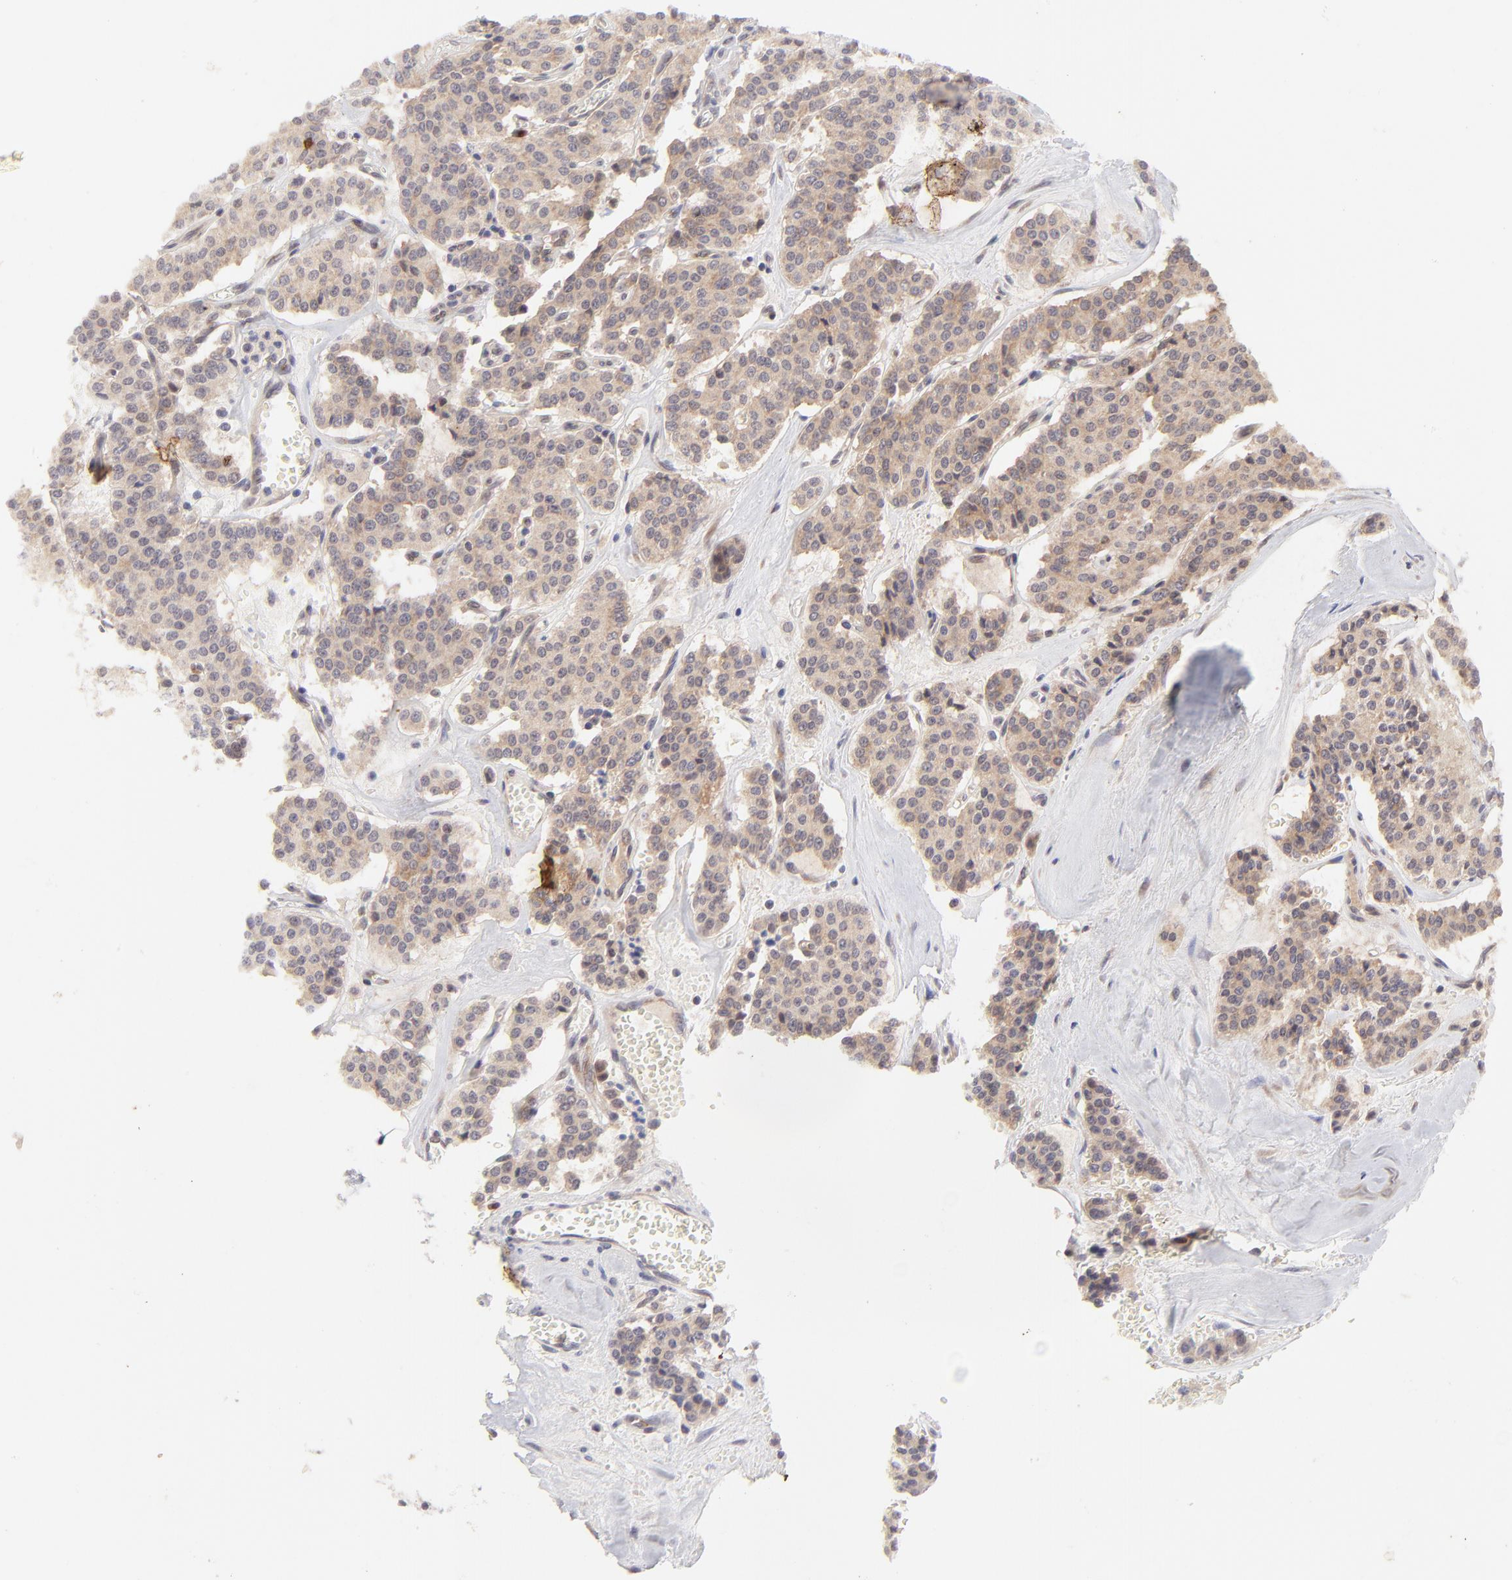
{"staining": {"intensity": "moderate", "quantity": ">75%", "location": "cytoplasmic/membranous"}, "tissue": "carcinoid", "cell_type": "Tumor cells", "image_type": "cancer", "snomed": [{"axis": "morphology", "description": "Carcinoid, malignant, NOS"}, {"axis": "topography", "description": "Bronchus"}], "caption": "Carcinoid stained for a protein shows moderate cytoplasmic/membranous positivity in tumor cells. Ihc stains the protein in brown and the nuclei are stained blue.", "gene": "TNRC6B", "patient": {"sex": "male", "age": 55}}